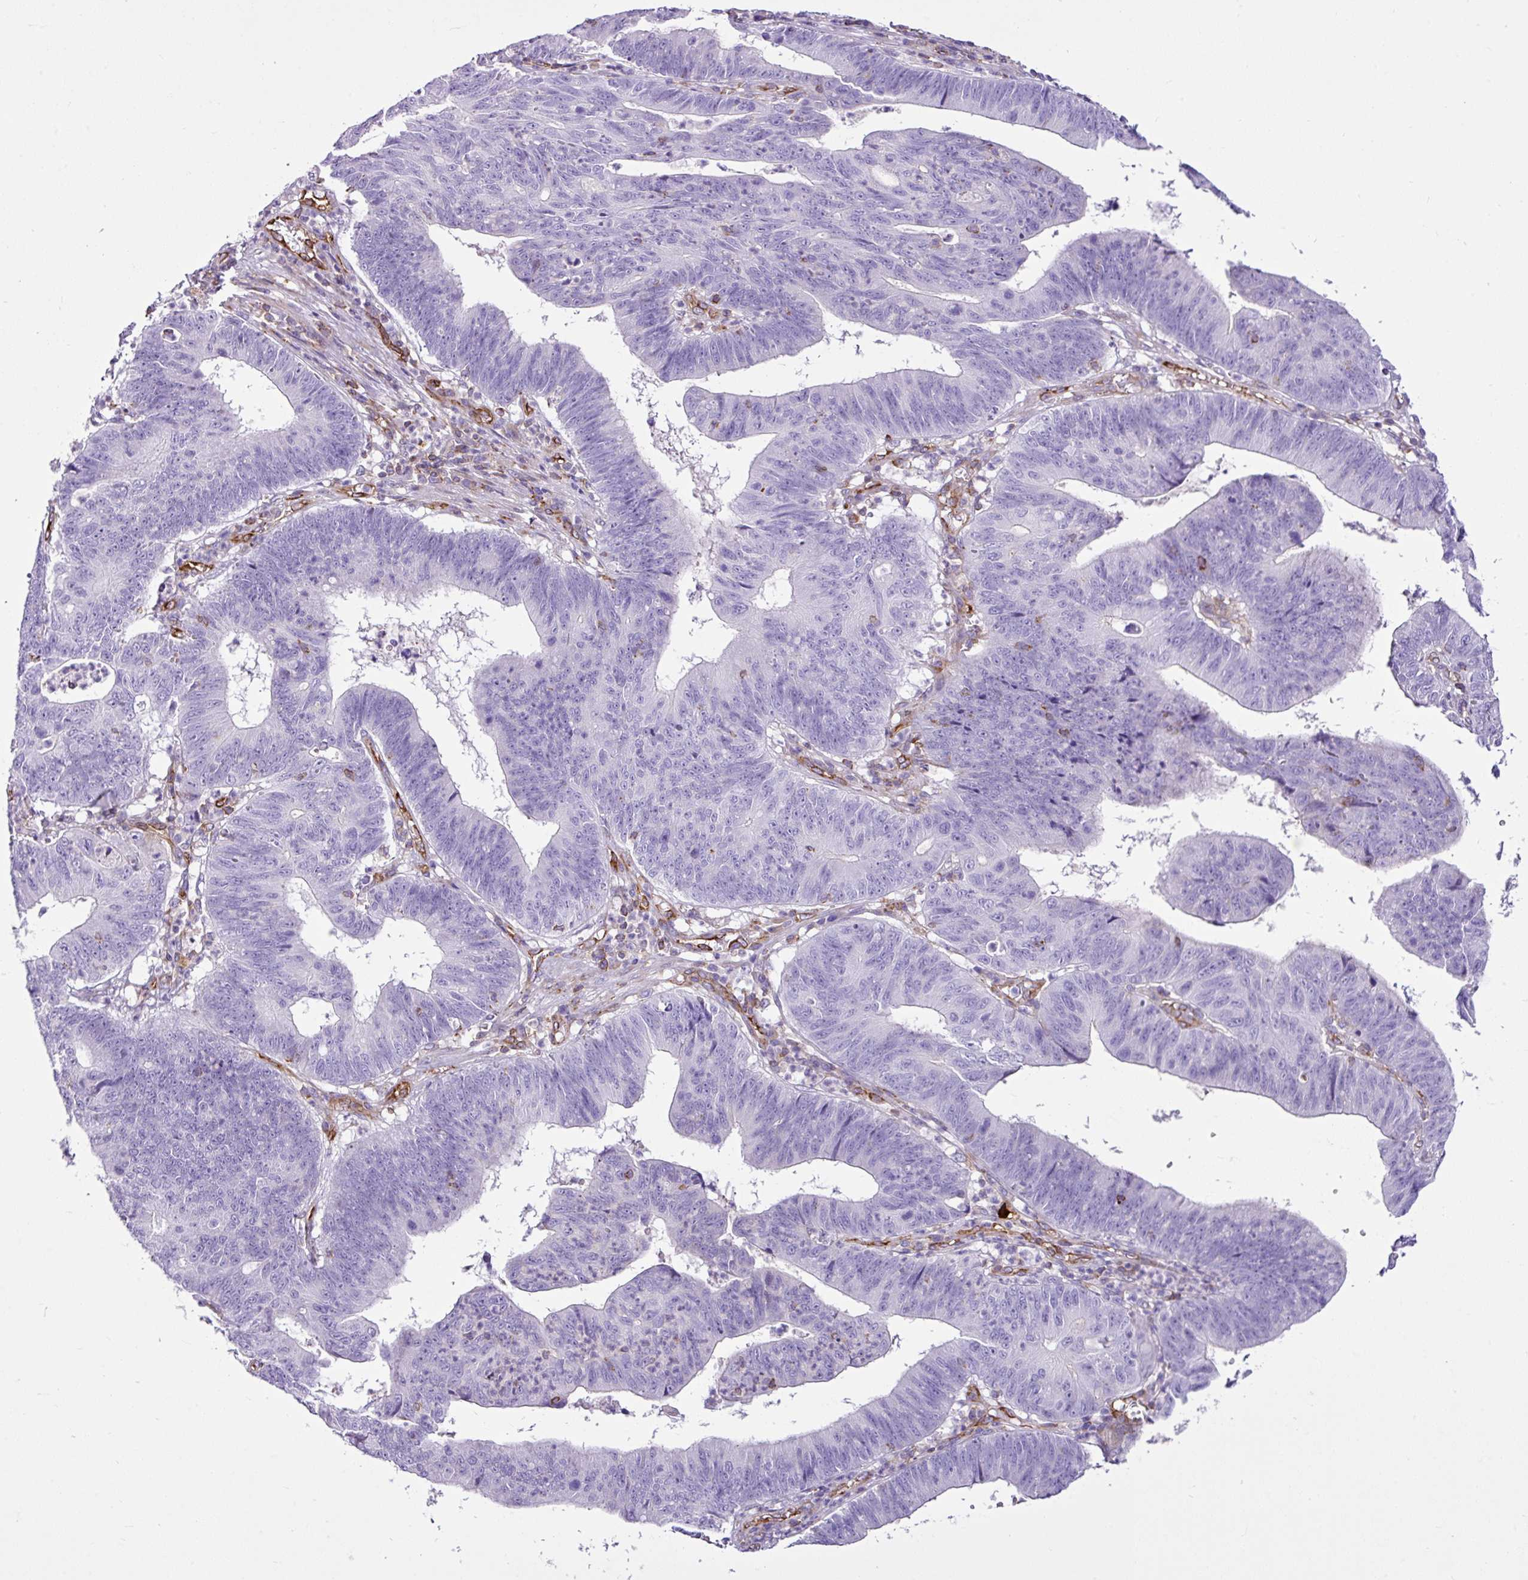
{"staining": {"intensity": "negative", "quantity": "none", "location": "none"}, "tissue": "stomach cancer", "cell_type": "Tumor cells", "image_type": "cancer", "snomed": [{"axis": "morphology", "description": "Adenocarcinoma, NOS"}, {"axis": "topography", "description": "Stomach"}], "caption": "This is an IHC image of adenocarcinoma (stomach). There is no expression in tumor cells.", "gene": "EME2", "patient": {"sex": "male", "age": 59}}